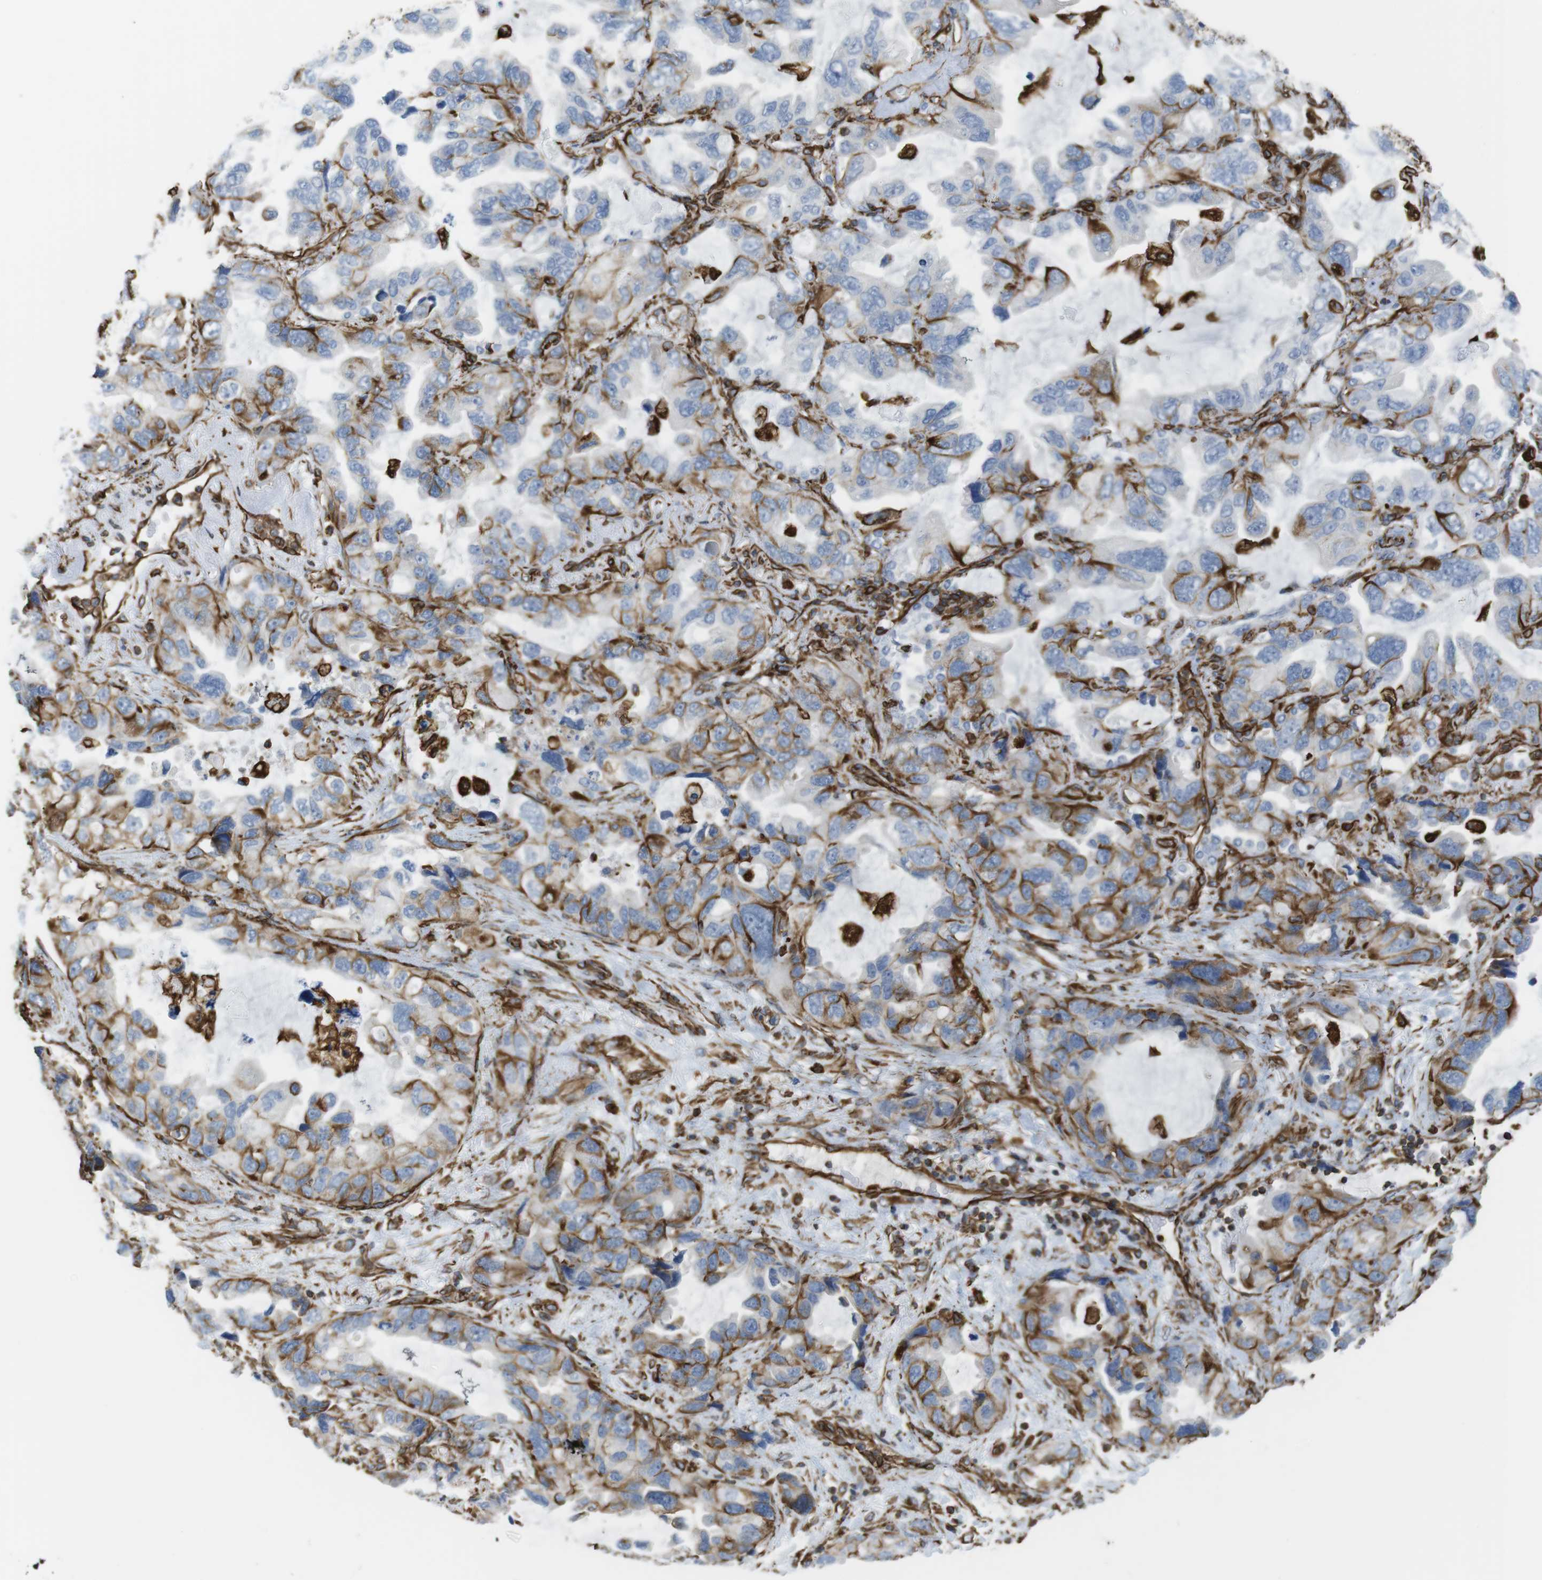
{"staining": {"intensity": "negative", "quantity": "none", "location": "none"}, "tissue": "lung cancer", "cell_type": "Tumor cells", "image_type": "cancer", "snomed": [{"axis": "morphology", "description": "Squamous cell carcinoma, NOS"}, {"axis": "topography", "description": "Lung"}], "caption": "Tumor cells are negative for protein expression in human lung squamous cell carcinoma.", "gene": "RALGPS1", "patient": {"sex": "female", "age": 73}}